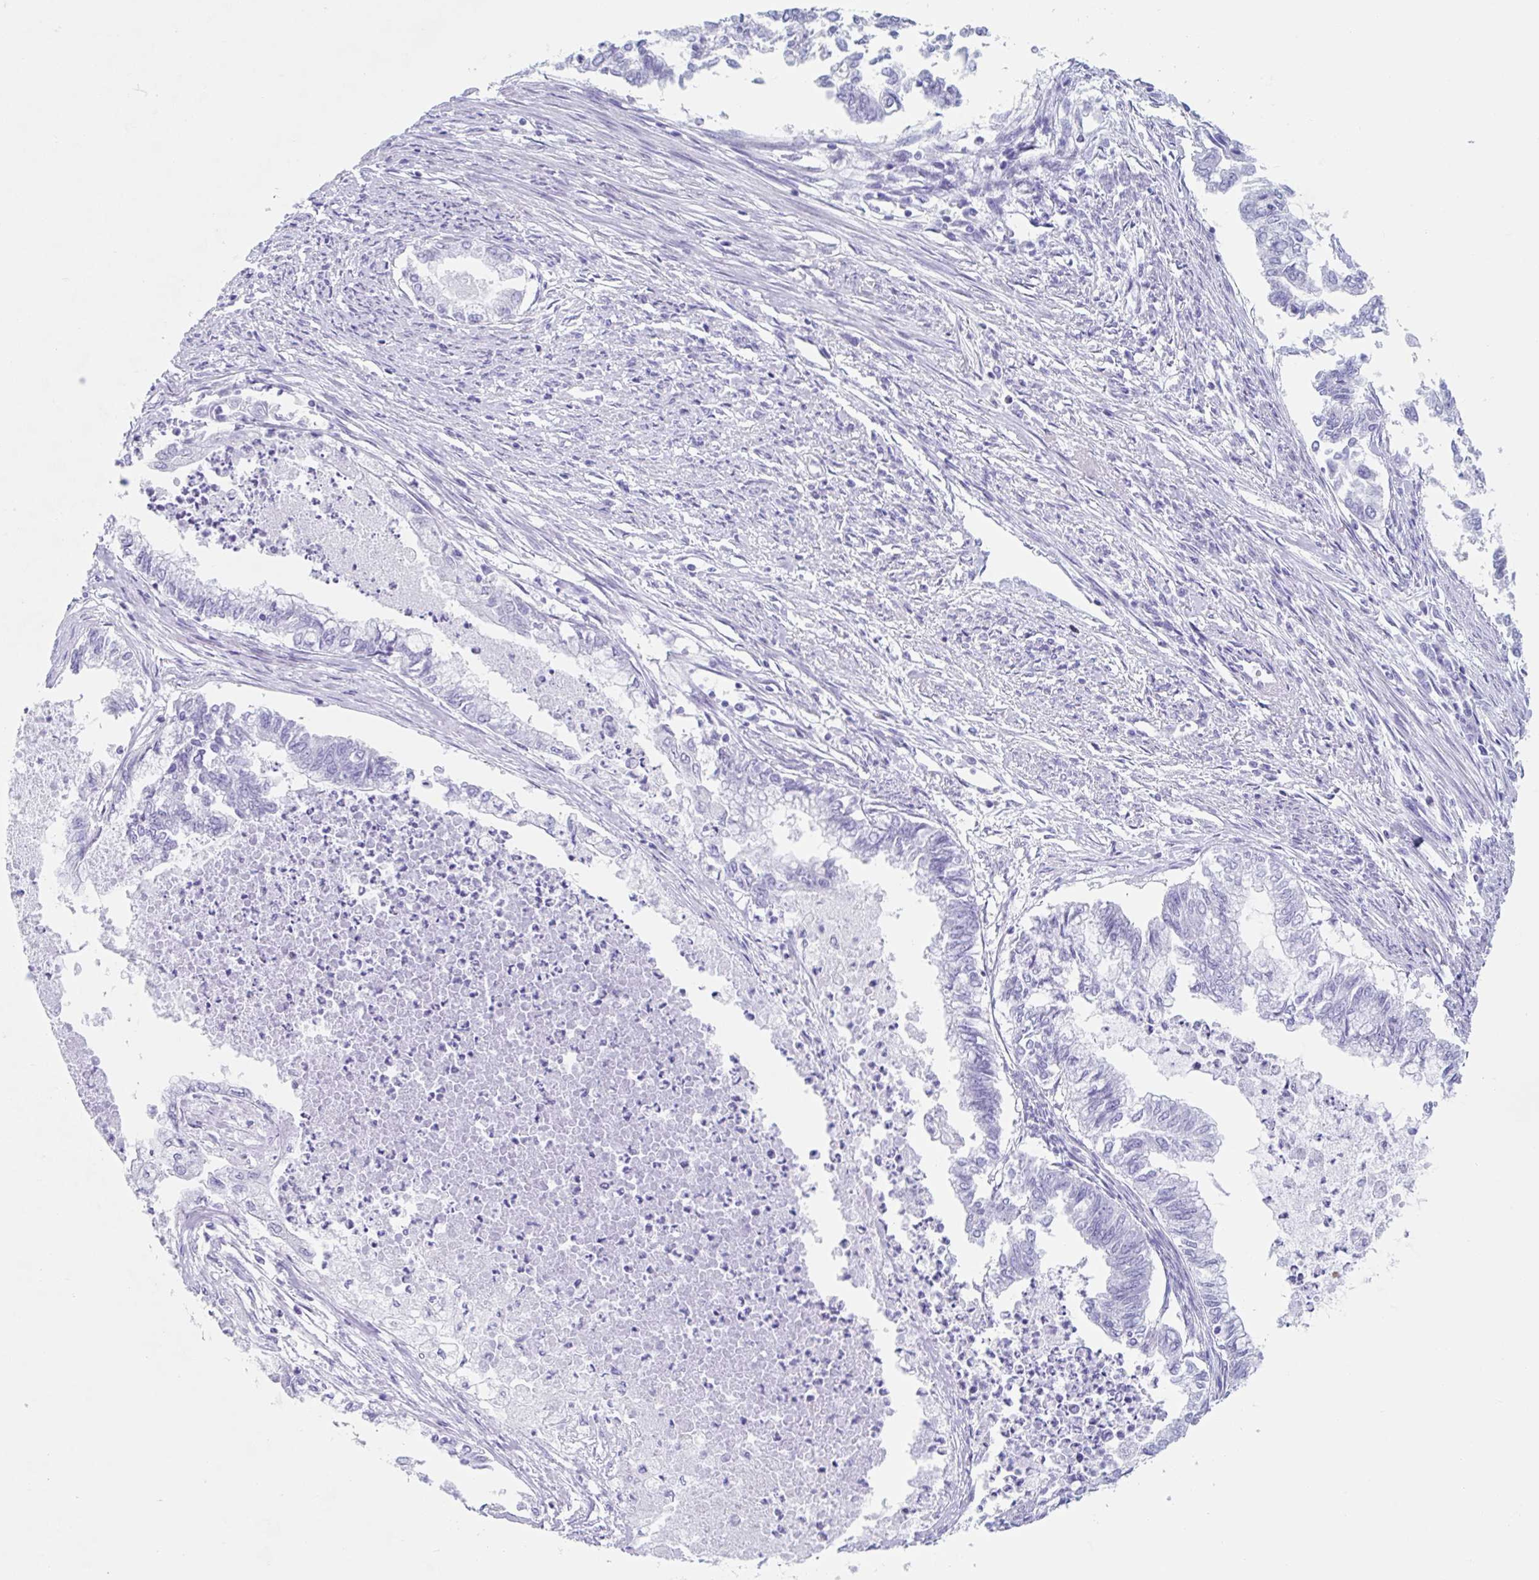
{"staining": {"intensity": "negative", "quantity": "none", "location": "none"}, "tissue": "endometrial cancer", "cell_type": "Tumor cells", "image_type": "cancer", "snomed": [{"axis": "morphology", "description": "Adenocarcinoma, NOS"}, {"axis": "topography", "description": "Endometrium"}], "caption": "Immunohistochemistry (IHC) of human adenocarcinoma (endometrial) reveals no positivity in tumor cells.", "gene": "CPTP", "patient": {"sex": "female", "age": 79}}